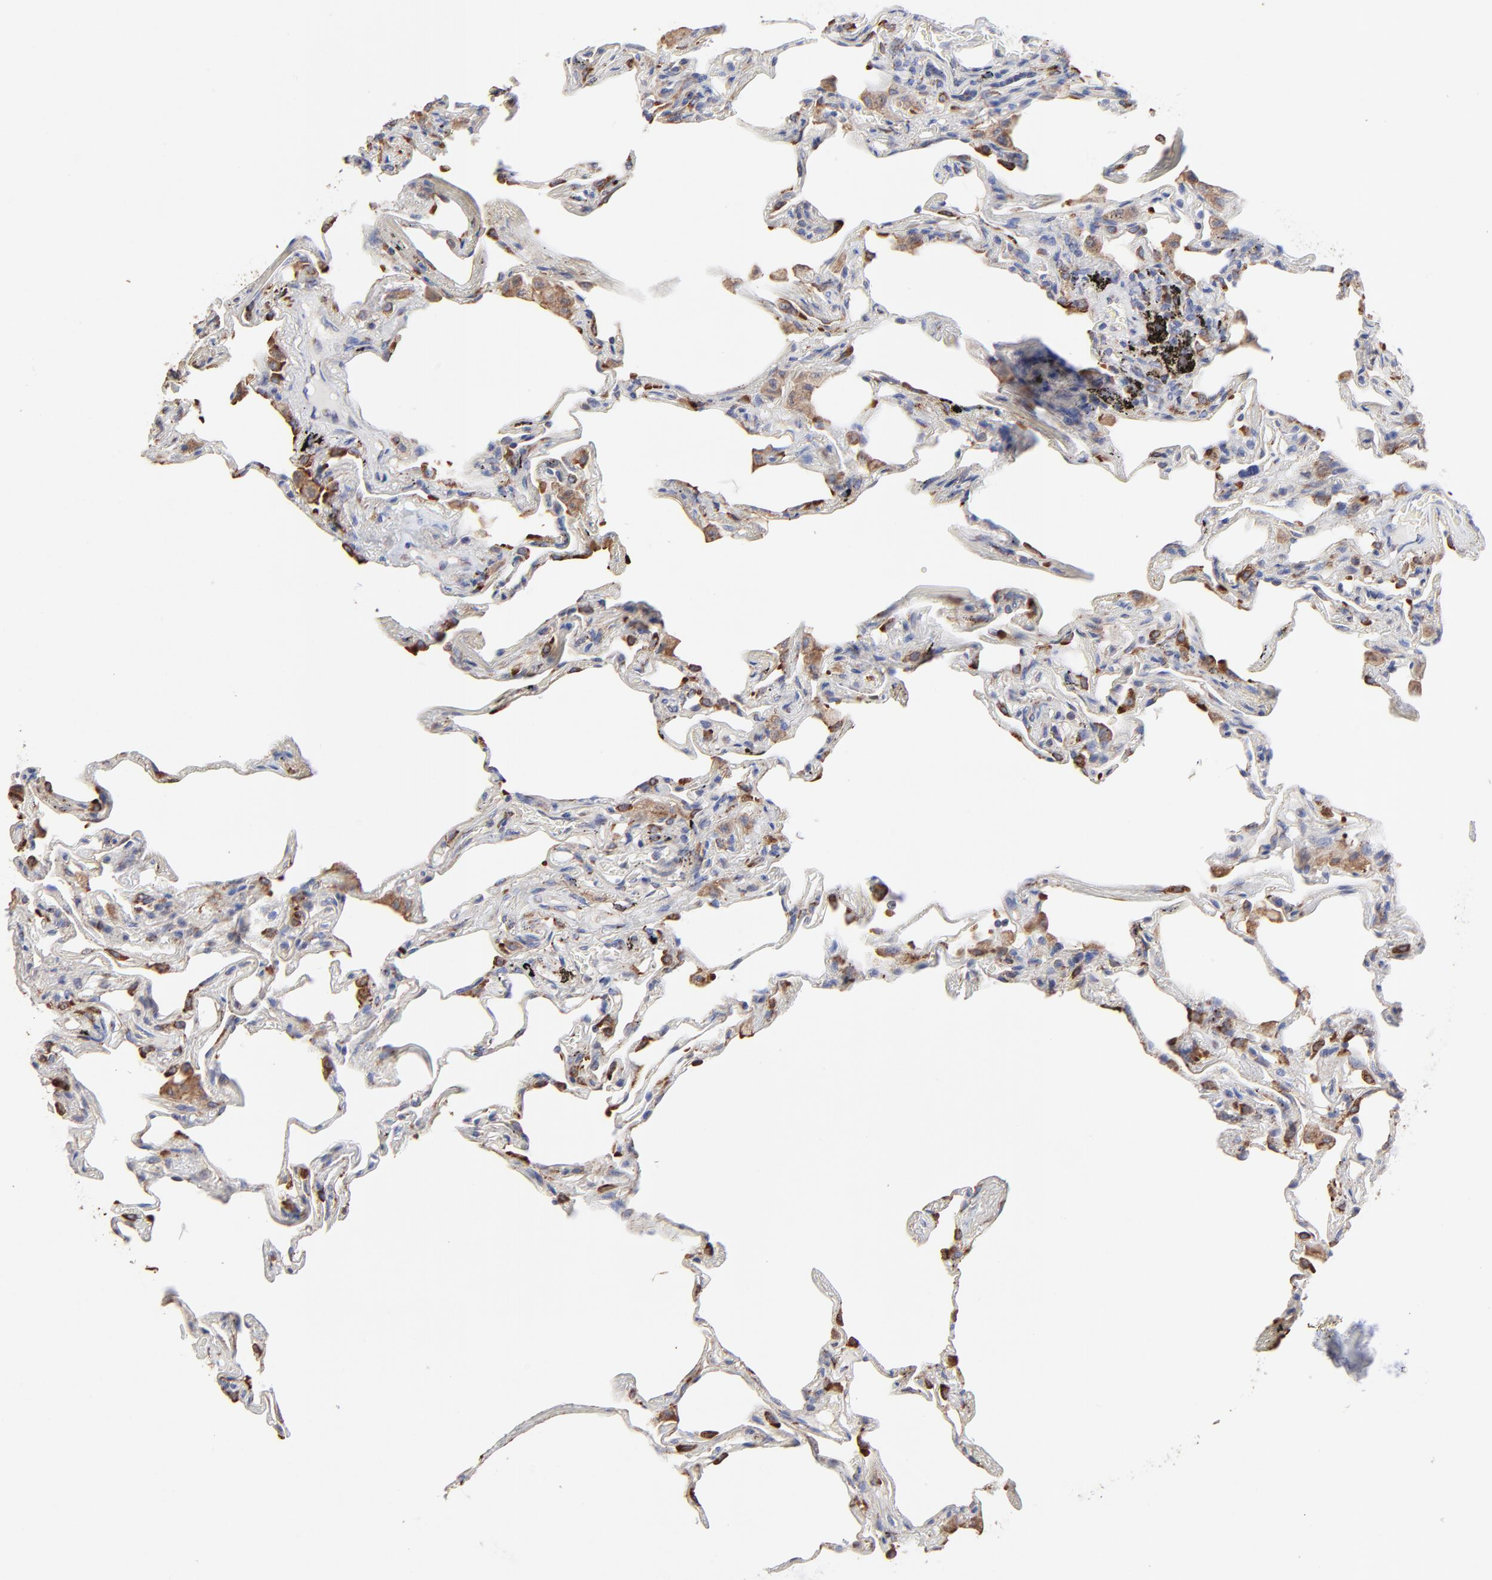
{"staining": {"intensity": "negative", "quantity": "none", "location": "none"}, "tissue": "lung", "cell_type": "Alveolar cells", "image_type": "normal", "snomed": [{"axis": "morphology", "description": "Normal tissue, NOS"}, {"axis": "morphology", "description": "Inflammation, NOS"}, {"axis": "topography", "description": "Lung"}], "caption": "Lung stained for a protein using immunohistochemistry (IHC) shows no expression alveolar cells.", "gene": "LMAN1", "patient": {"sex": "male", "age": 69}}